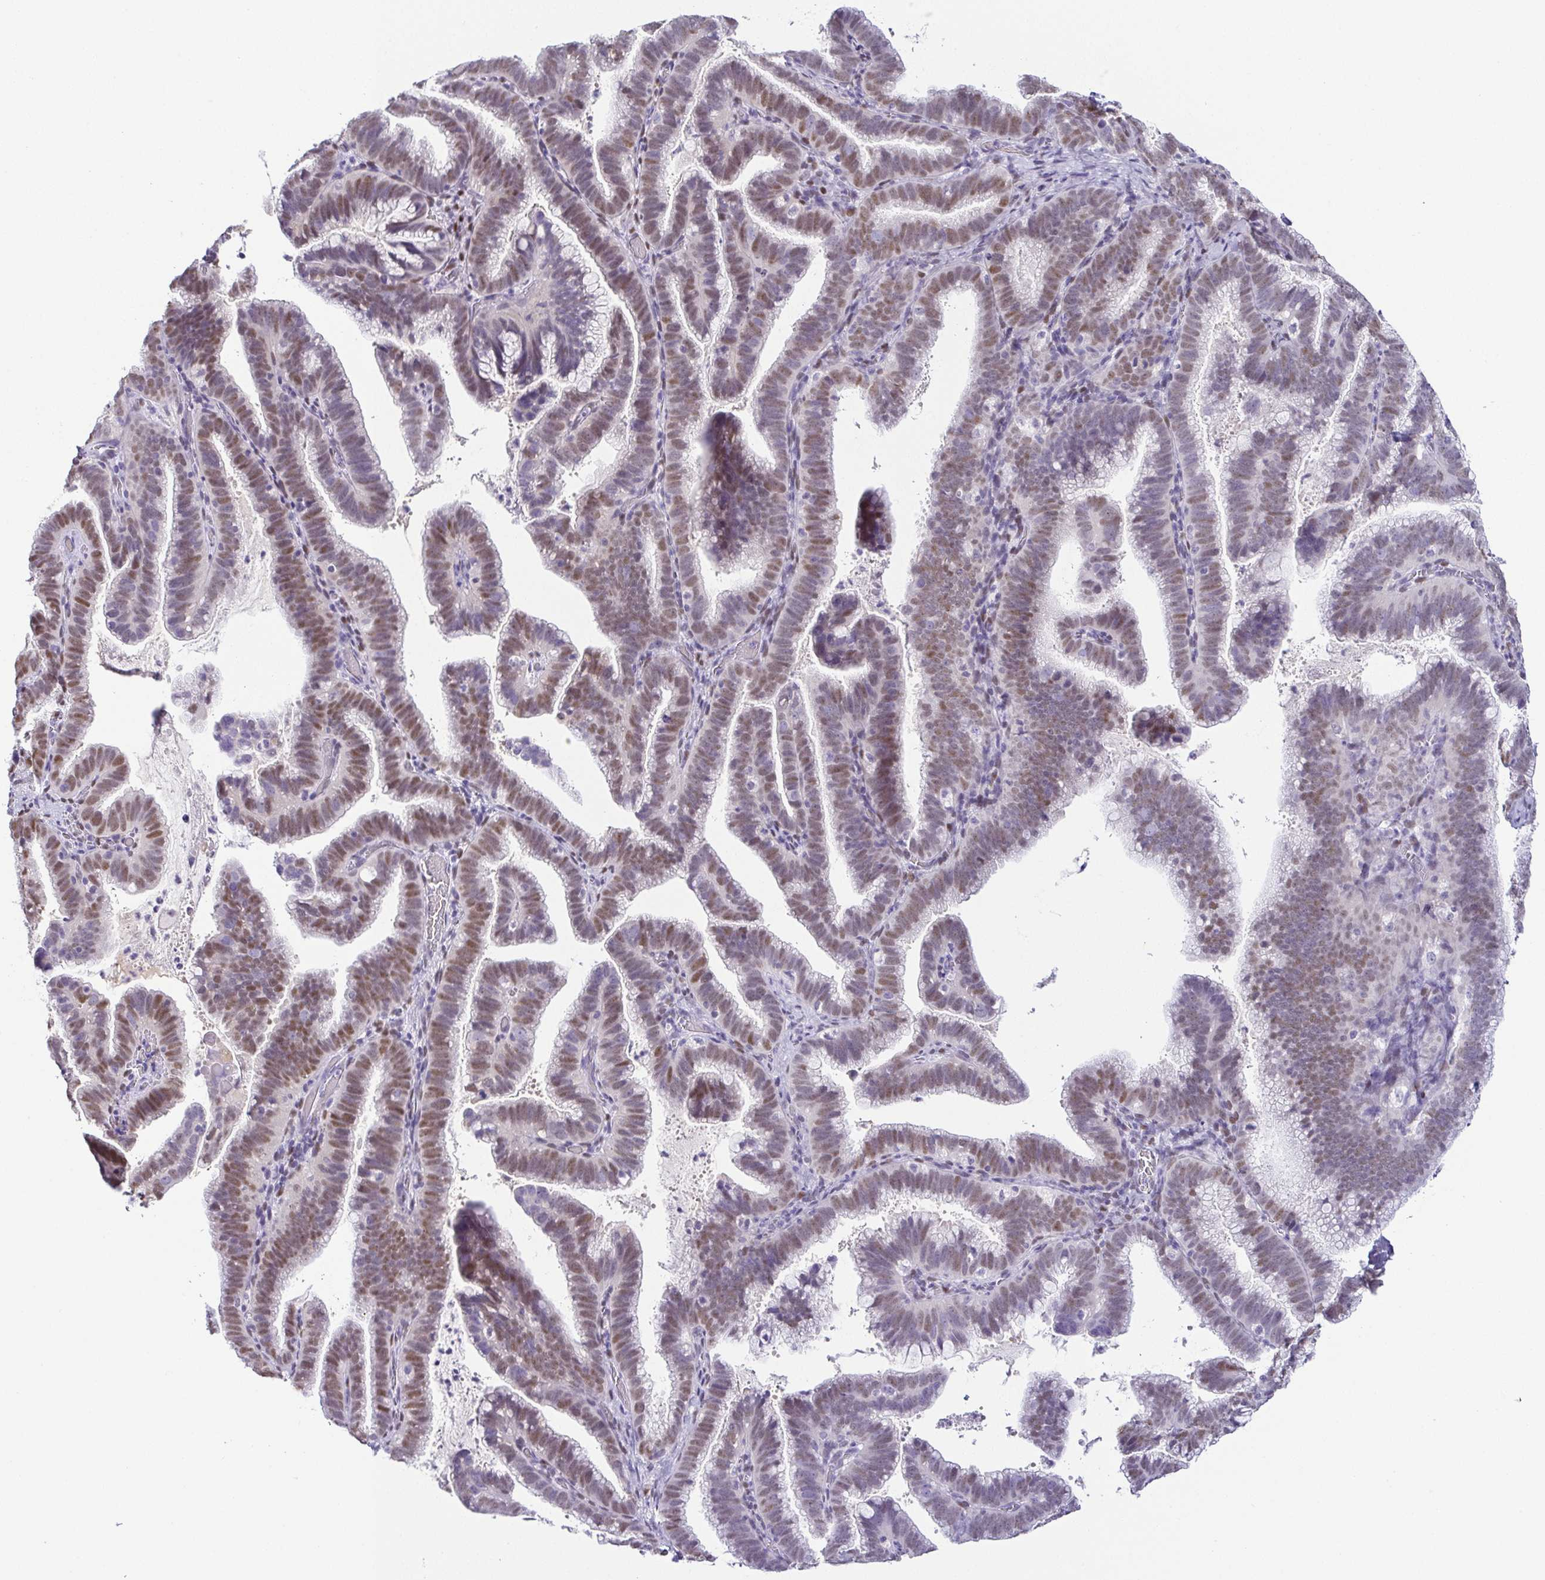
{"staining": {"intensity": "moderate", "quantity": "25%-75%", "location": "nuclear"}, "tissue": "cervical cancer", "cell_type": "Tumor cells", "image_type": "cancer", "snomed": [{"axis": "morphology", "description": "Adenocarcinoma, NOS"}, {"axis": "topography", "description": "Cervix"}], "caption": "Immunohistochemical staining of cervical adenocarcinoma exhibits moderate nuclear protein expression in about 25%-75% of tumor cells.", "gene": "TCF3", "patient": {"sex": "female", "age": 61}}